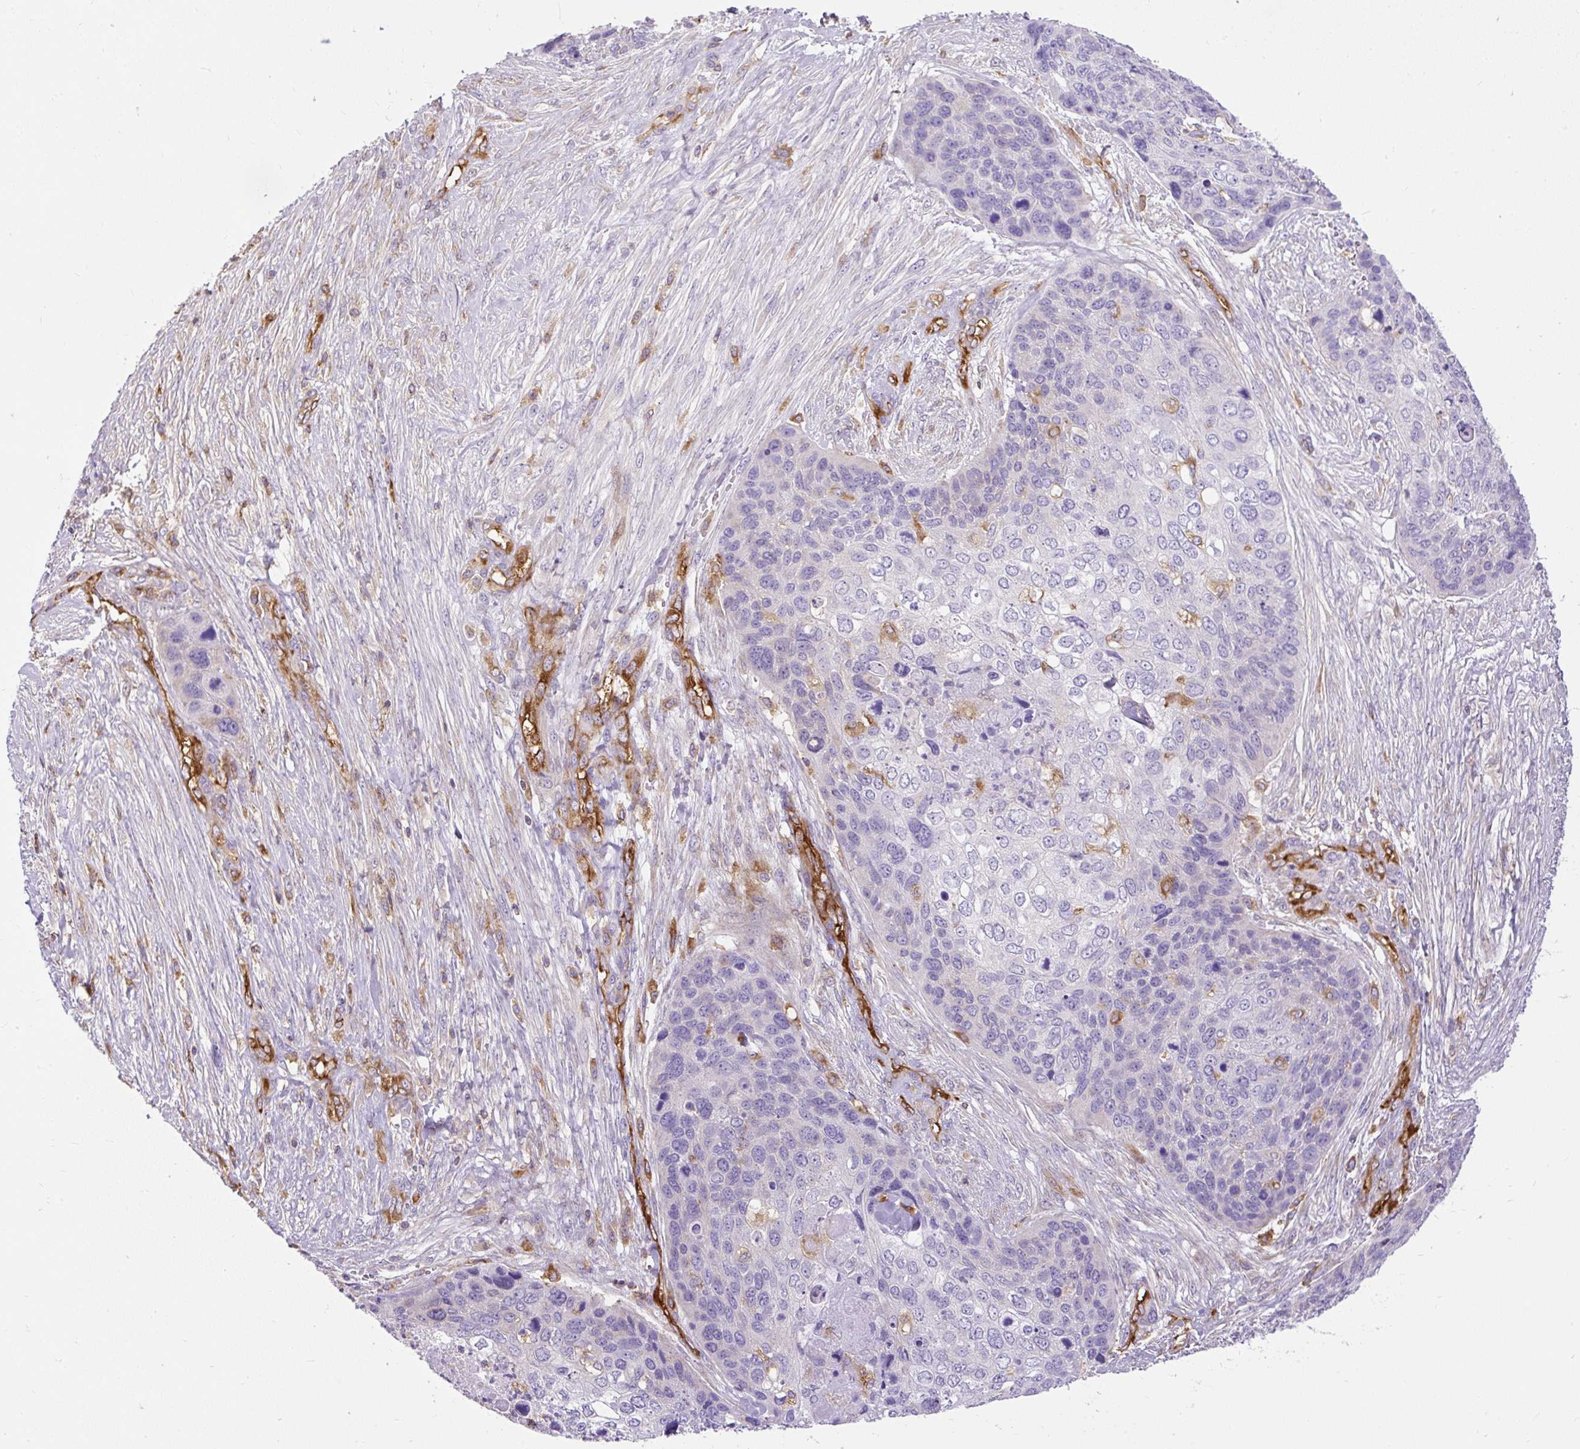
{"staining": {"intensity": "negative", "quantity": "none", "location": "none"}, "tissue": "skin cancer", "cell_type": "Tumor cells", "image_type": "cancer", "snomed": [{"axis": "morphology", "description": "Basal cell carcinoma"}, {"axis": "topography", "description": "Skin"}], "caption": "A photomicrograph of skin cancer stained for a protein exhibits no brown staining in tumor cells.", "gene": "MAP1S", "patient": {"sex": "female", "age": 74}}